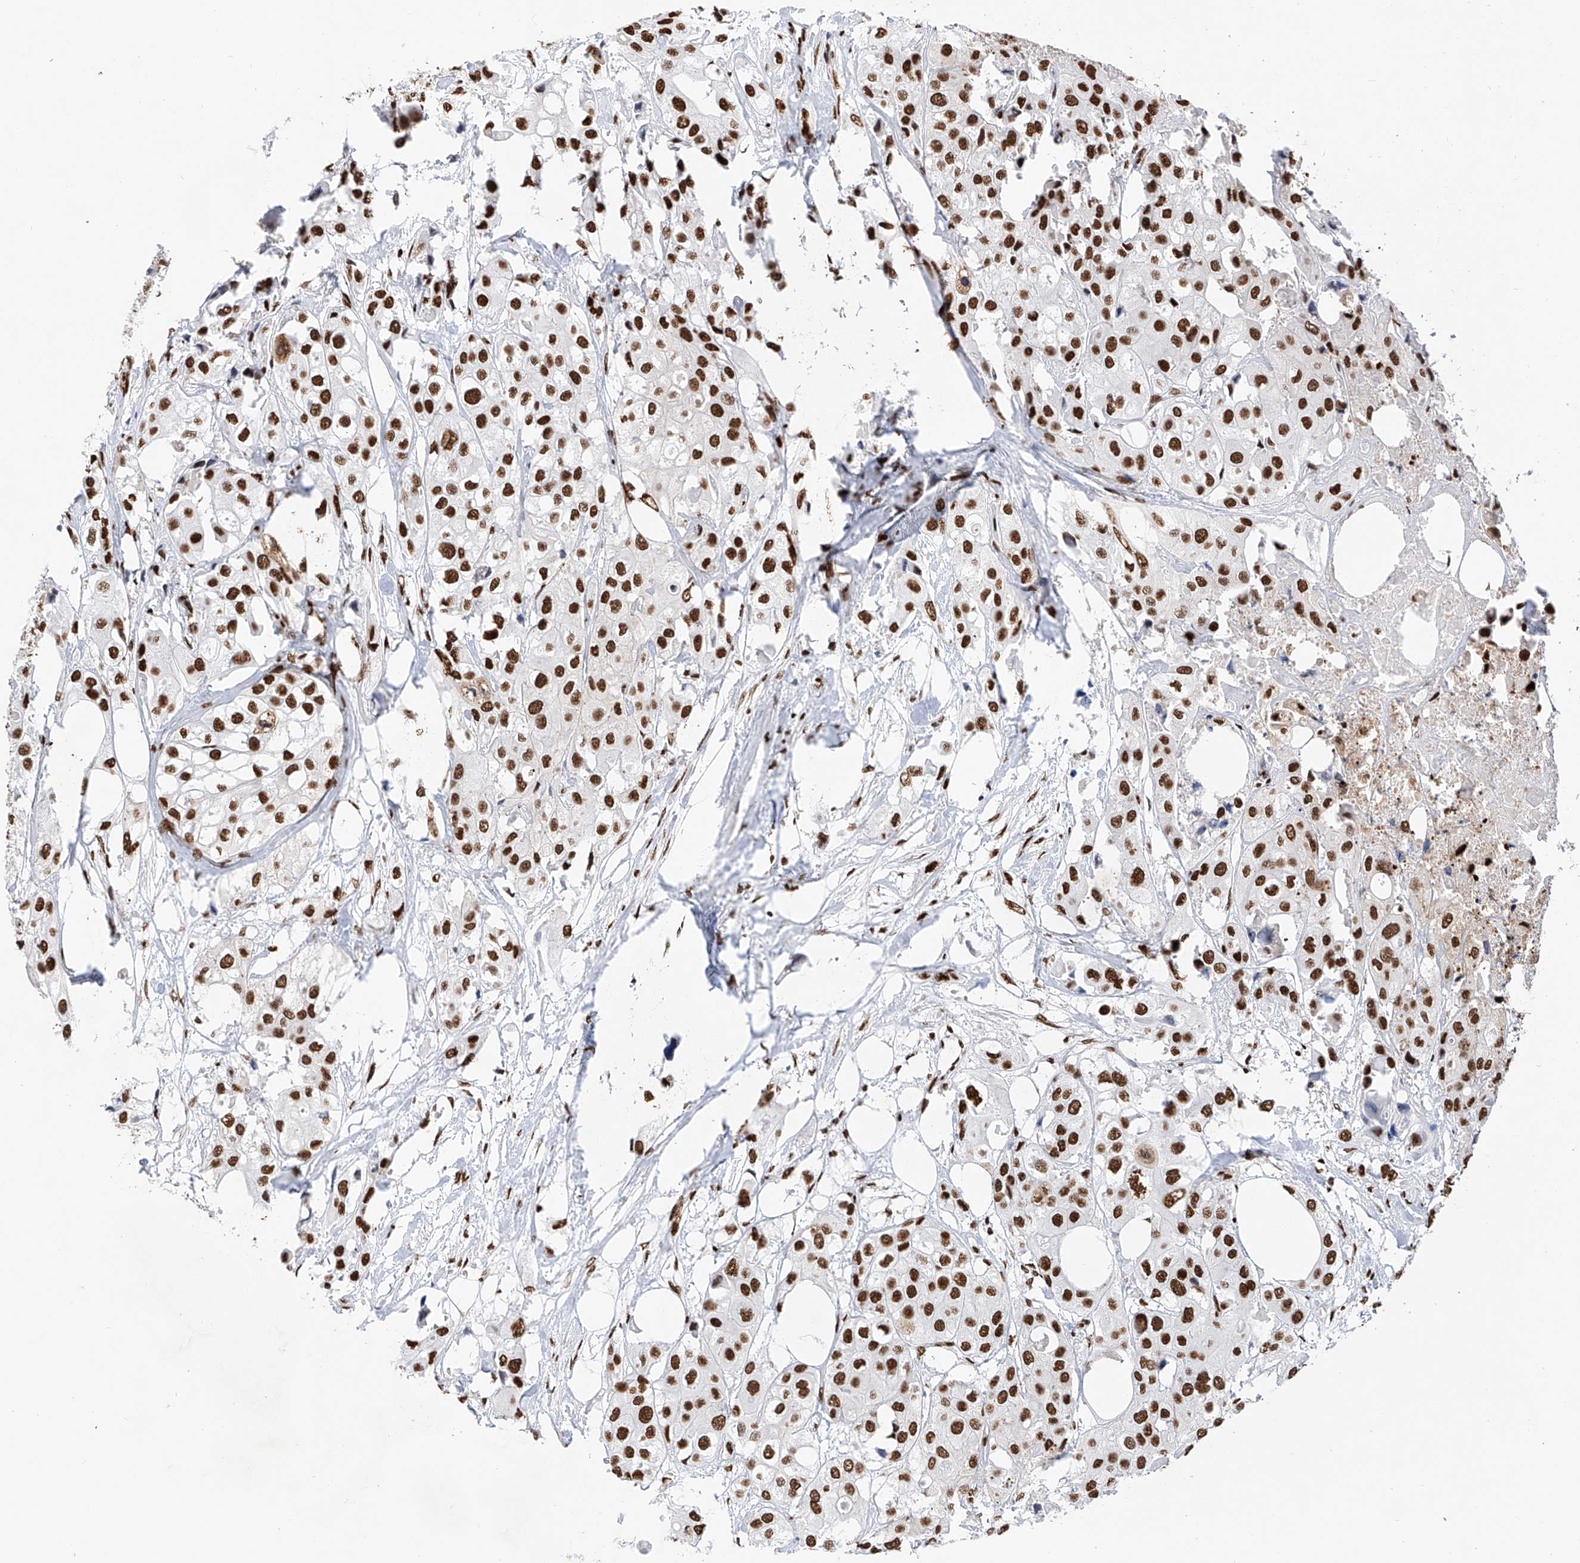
{"staining": {"intensity": "strong", "quantity": ">75%", "location": "nuclear"}, "tissue": "urothelial cancer", "cell_type": "Tumor cells", "image_type": "cancer", "snomed": [{"axis": "morphology", "description": "Urothelial carcinoma, High grade"}, {"axis": "topography", "description": "Urinary bladder"}], "caption": "A high amount of strong nuclear expression is identified in approximately >75% of tumor cells in high-grade urothelial carcinoma tissue. Nuclei are stained in blue.", "gene": "SRSF6", "patient": {"sex": "male", "age": 64}}